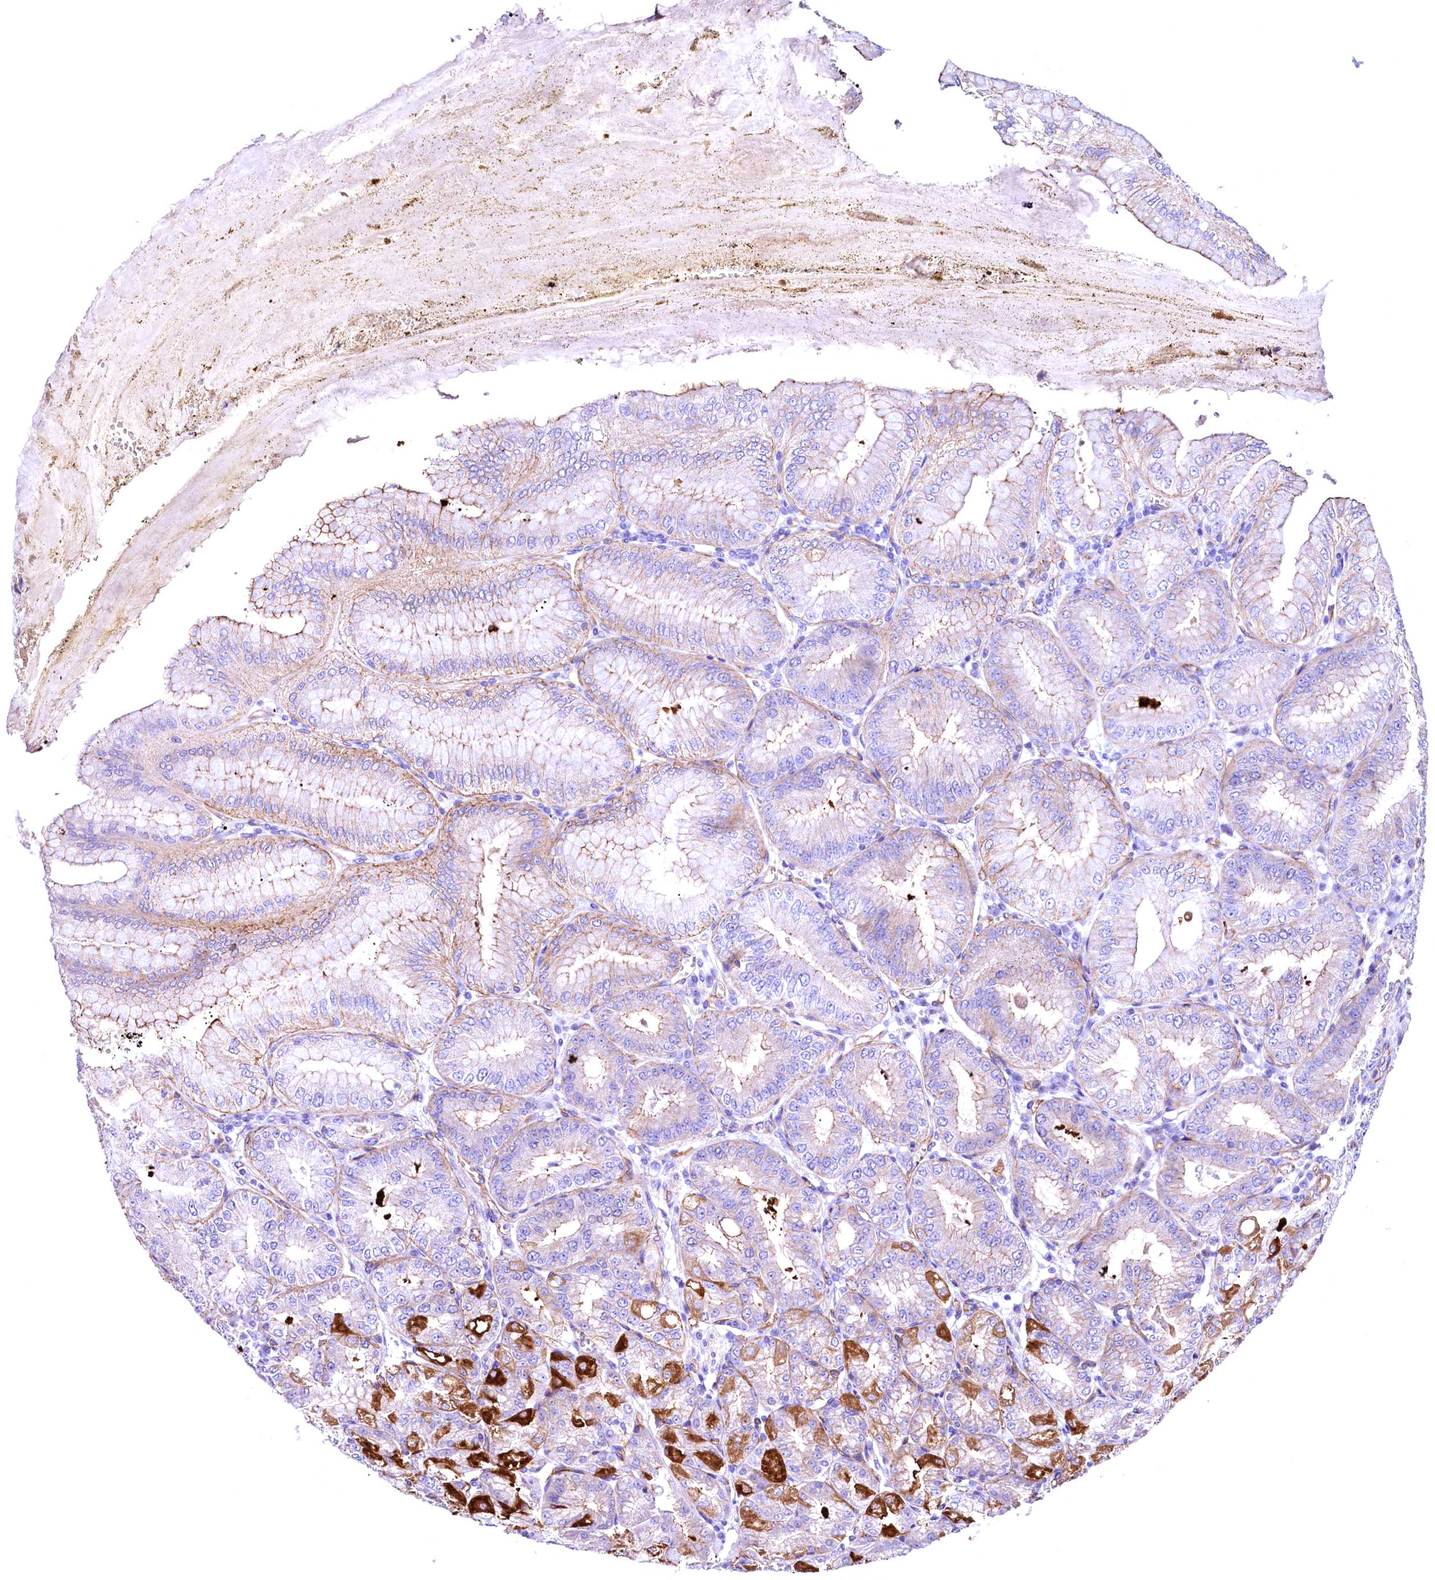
{"staining": {"intensity": "strong", "quantity": "25%-75%", "location": "cytoplasmic/membranous"}, "tissue": "stomach", "cell_type": "Glandular cells", "image_type": "normal", "snomed": [{"axis": "morphology", "description": "Normal tissue, NOS"}, {"axis": "topography", "description": "Stomach, lower"}], "caption": "Immunohistochemistry (IHC) staining of benign stomach, which reveals high levels of strong cytoplasmic/membranous positivity in approximately 25%-75% of glandular cells indicating strong cytoplasmic/membranous protein expression. The staining was performed using DAB (brown) for protein detection and nuclei were counterstained in hematoxylin (blue).", "gene": "SLF1", "patient": {"sex": "male", "age": 71}}